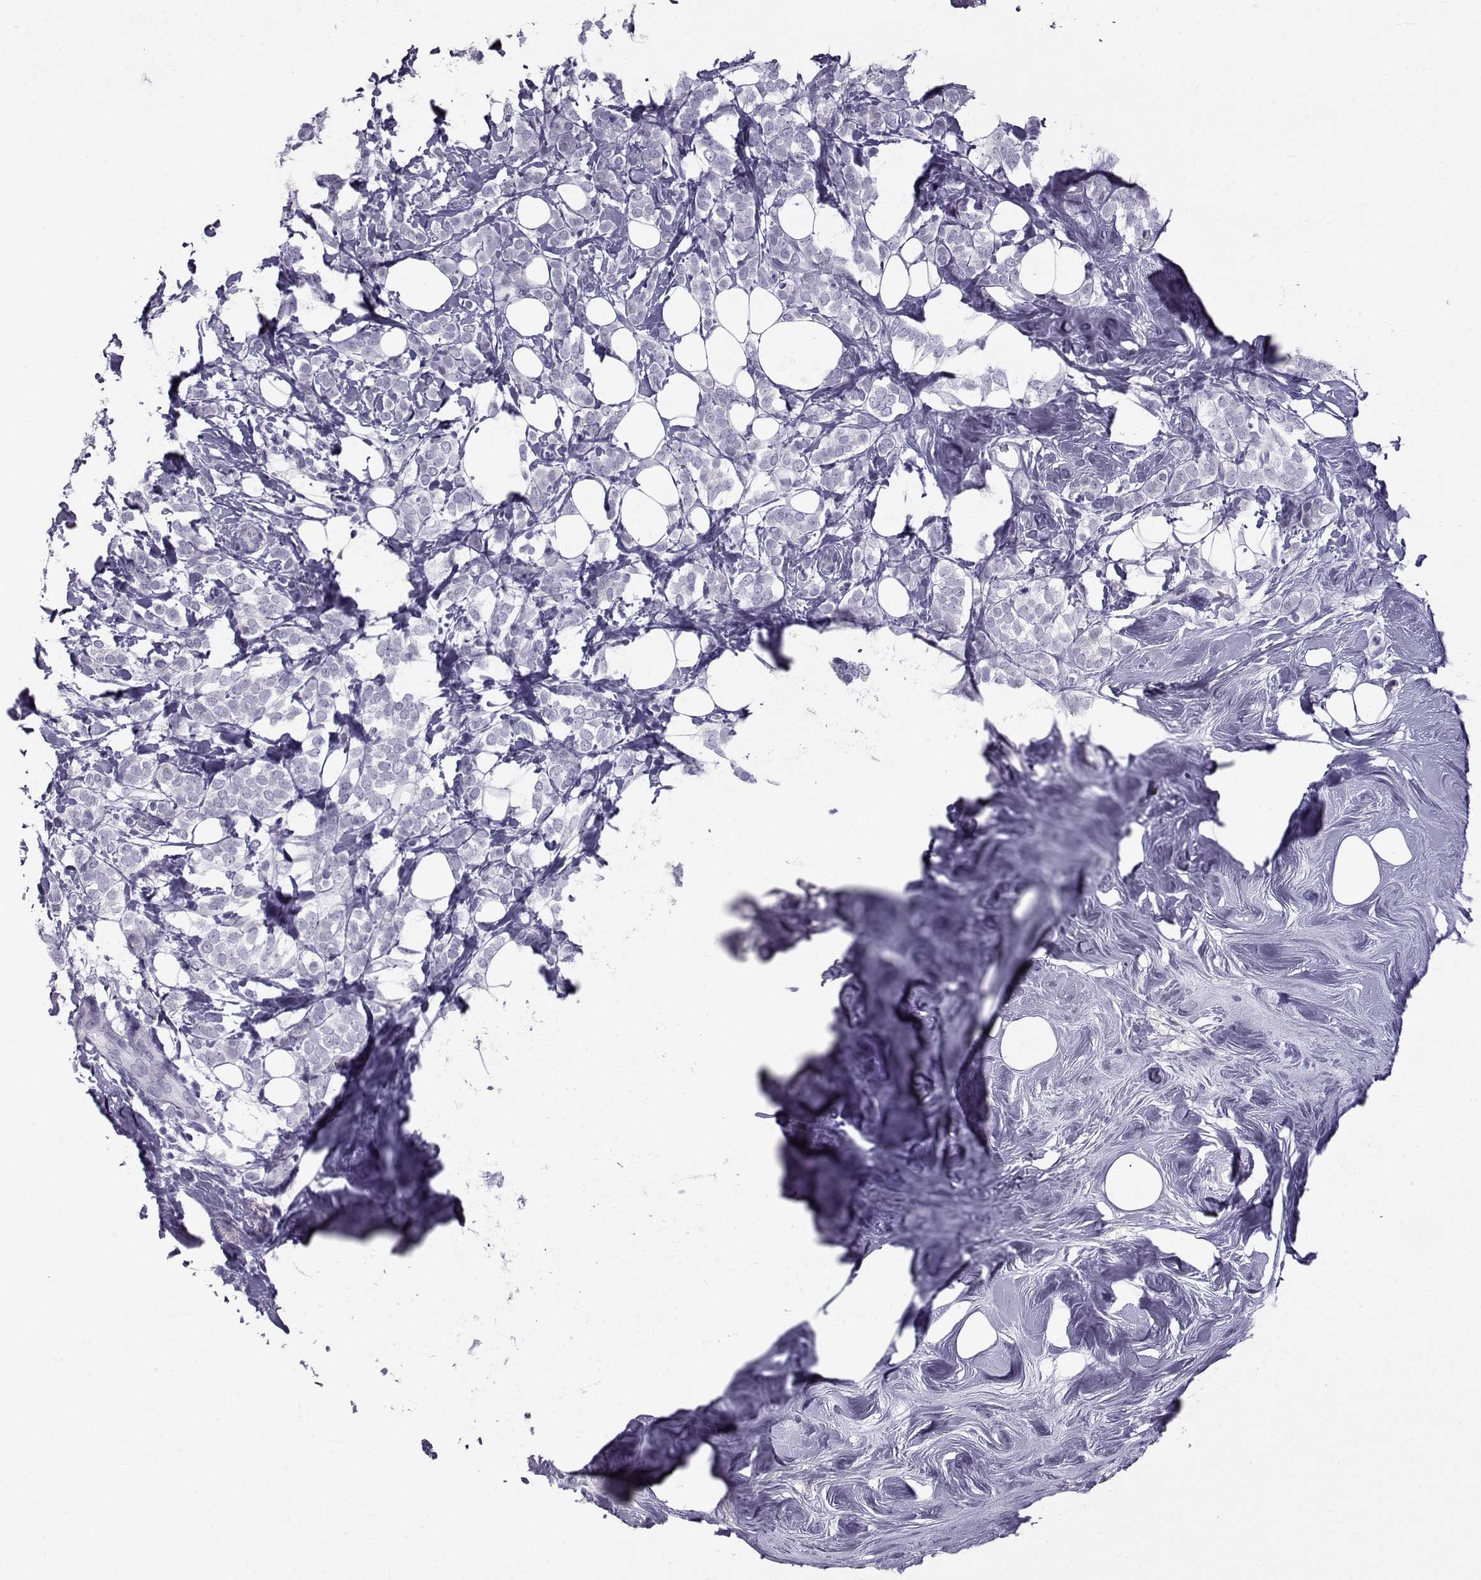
{"staining": {"intensity": "negative", "quantity": "none", "location": "none"}, "tissue": "breast cancer", "cell_type": "Tumor cells", "image_type": "cancer", "snomed": [{"axis": "morphology", "description": "Lobular carcinoma"}, {"axis": "topography", "description": "Breast"}], "caption": "DAB immunohistochemical staining of human breast cancer exhibits no significant staining in tumor cells. (DAB immunohistochemistry (IHC), high magnification).", "gene": "DMRT3", "patient": {"sex": "female", "age": 49}}